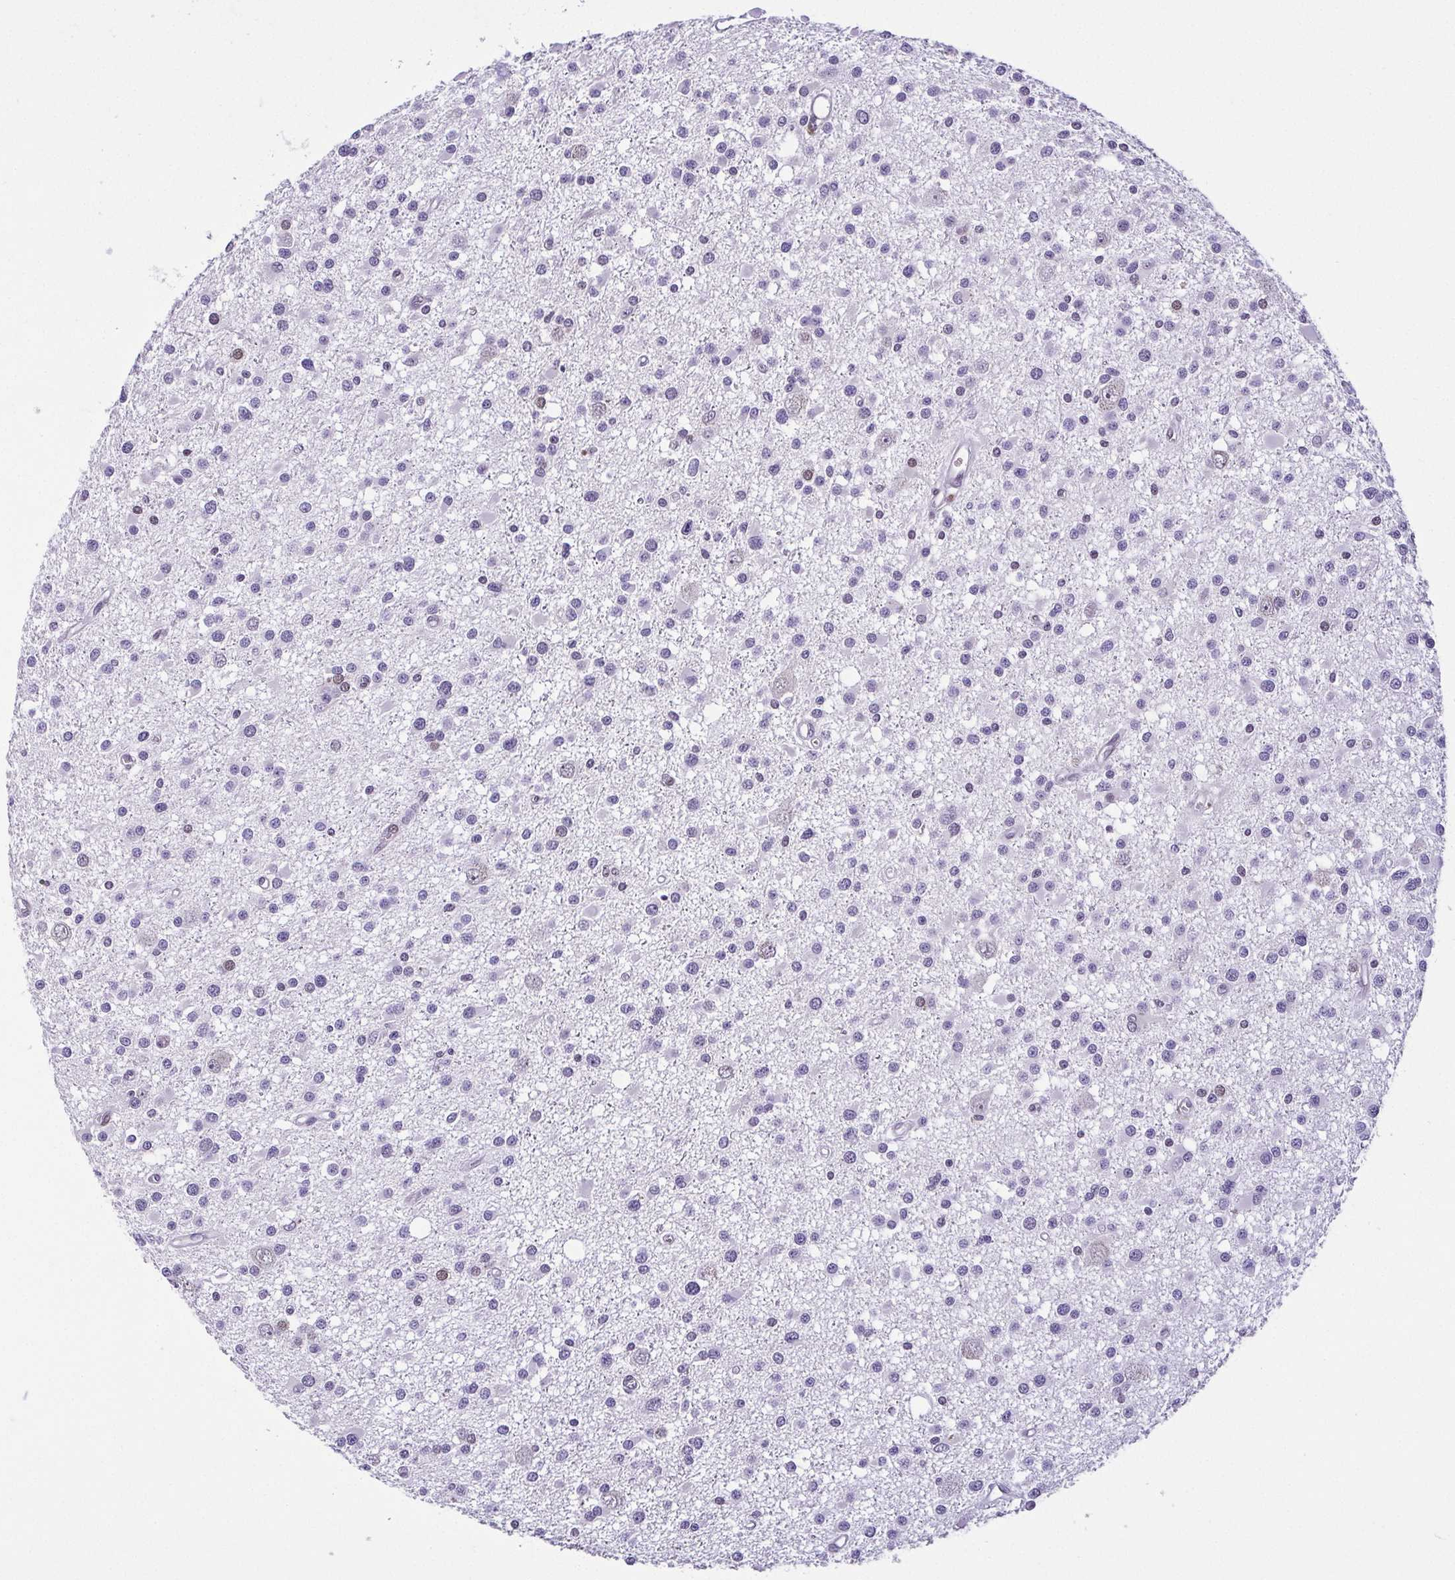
{"staining": {"intensity": "negative", "quantity": "none", "location": "none"}, "tissue": "glioma", "cell_type": "Tumor cells", "image_type": "cancer", "snomed": [{"axis": "morphology", "description": "Glioma, malignant, High grade"}, {"axis": "topography", "description": "Brain"}], "caption": "This is an immunohistochemistry micrograph of human malignant high-grade glioma. There is no staining in tumor cells.", "gene": "RBM3", "patient": {"sex": "male", "age": 54}}